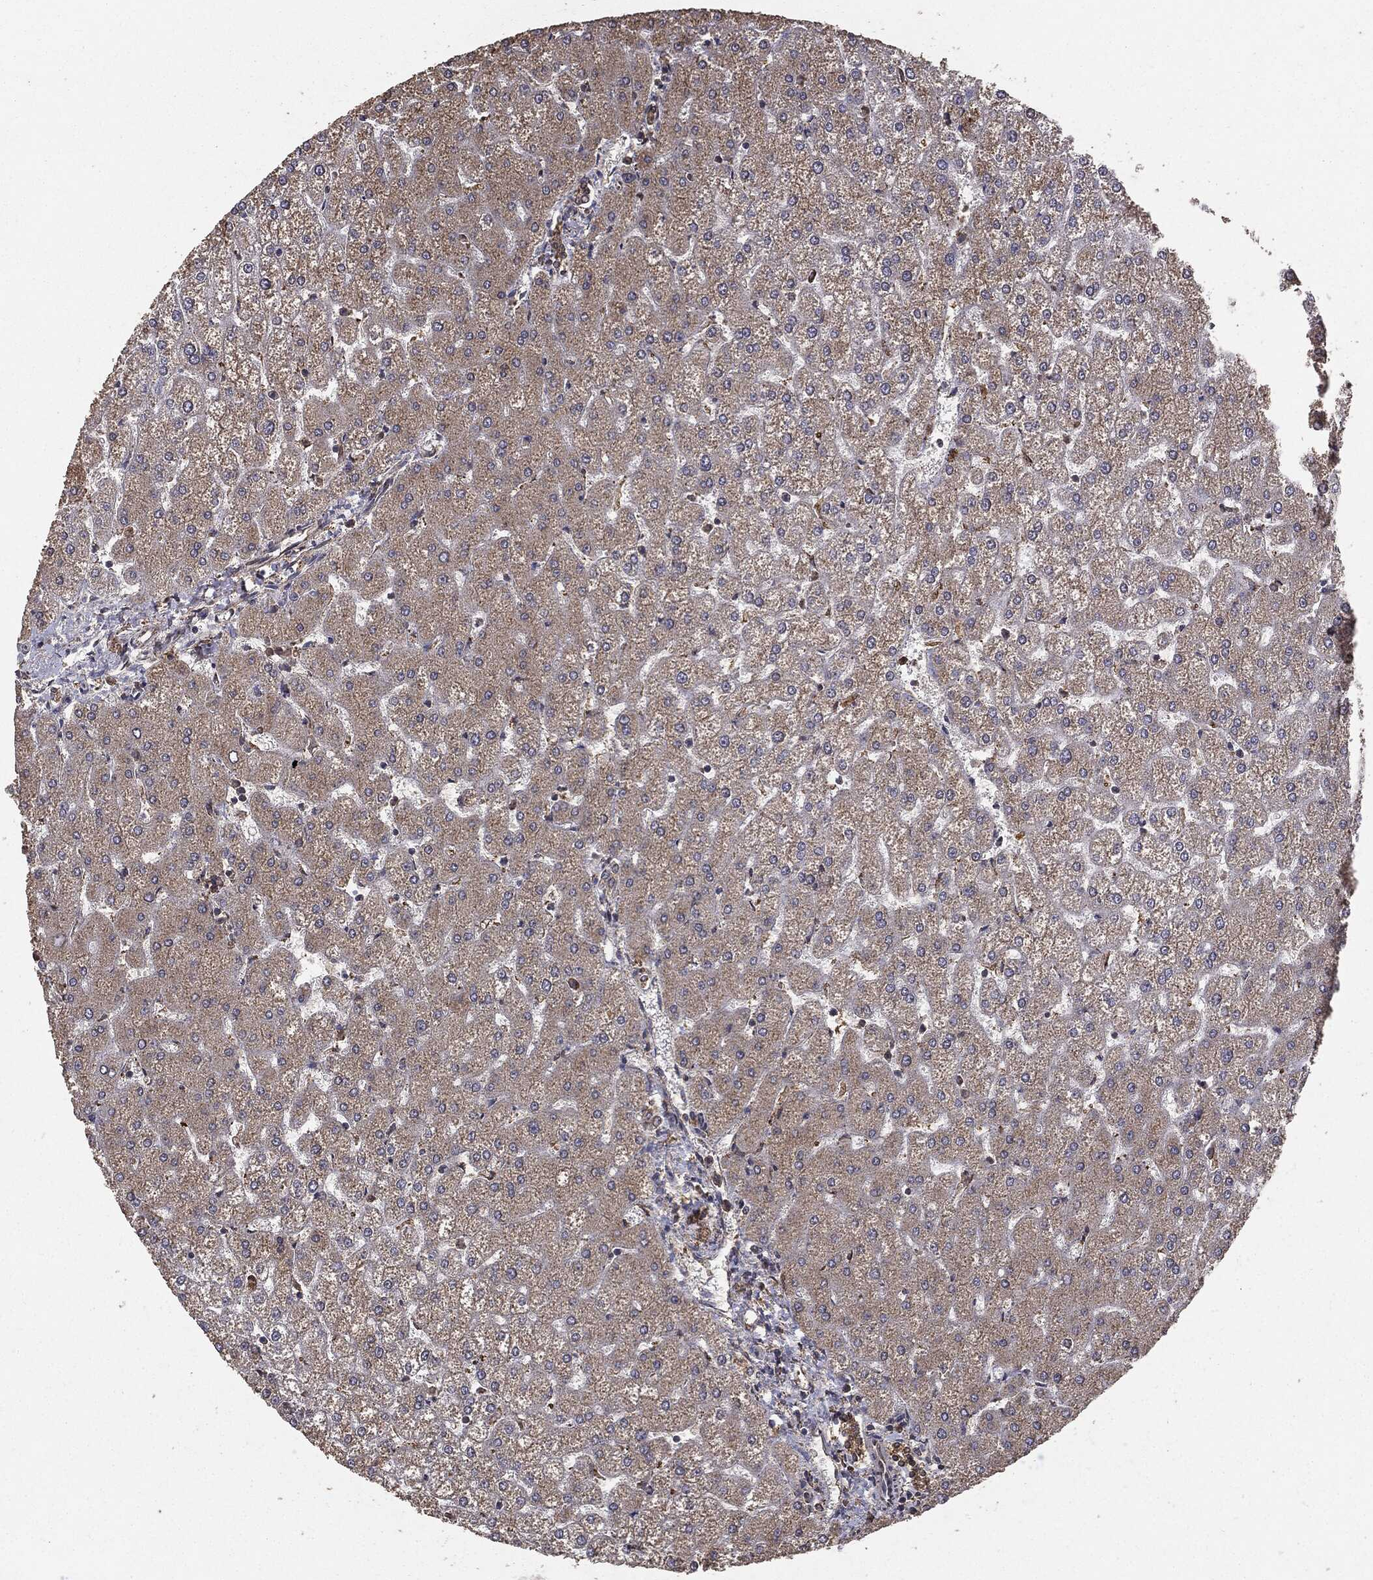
{"staining": {"intensity": "negative", "quantity": "none", "location": "none"}, "tissue": "liver", "cell_type": "Cholangiocytes", "image_type": "normal", "snomed": [{"axis": "morphology", "description": "Normal tissue, NOS"}, {"axis": "topography", "description": "Liver"}], "caption": "Immunohistochemical staining of normal human liver shows no significant expression in cholangiocytes.", "gene": "MTOR", "patient": {"sex": "female", "age": 32}}